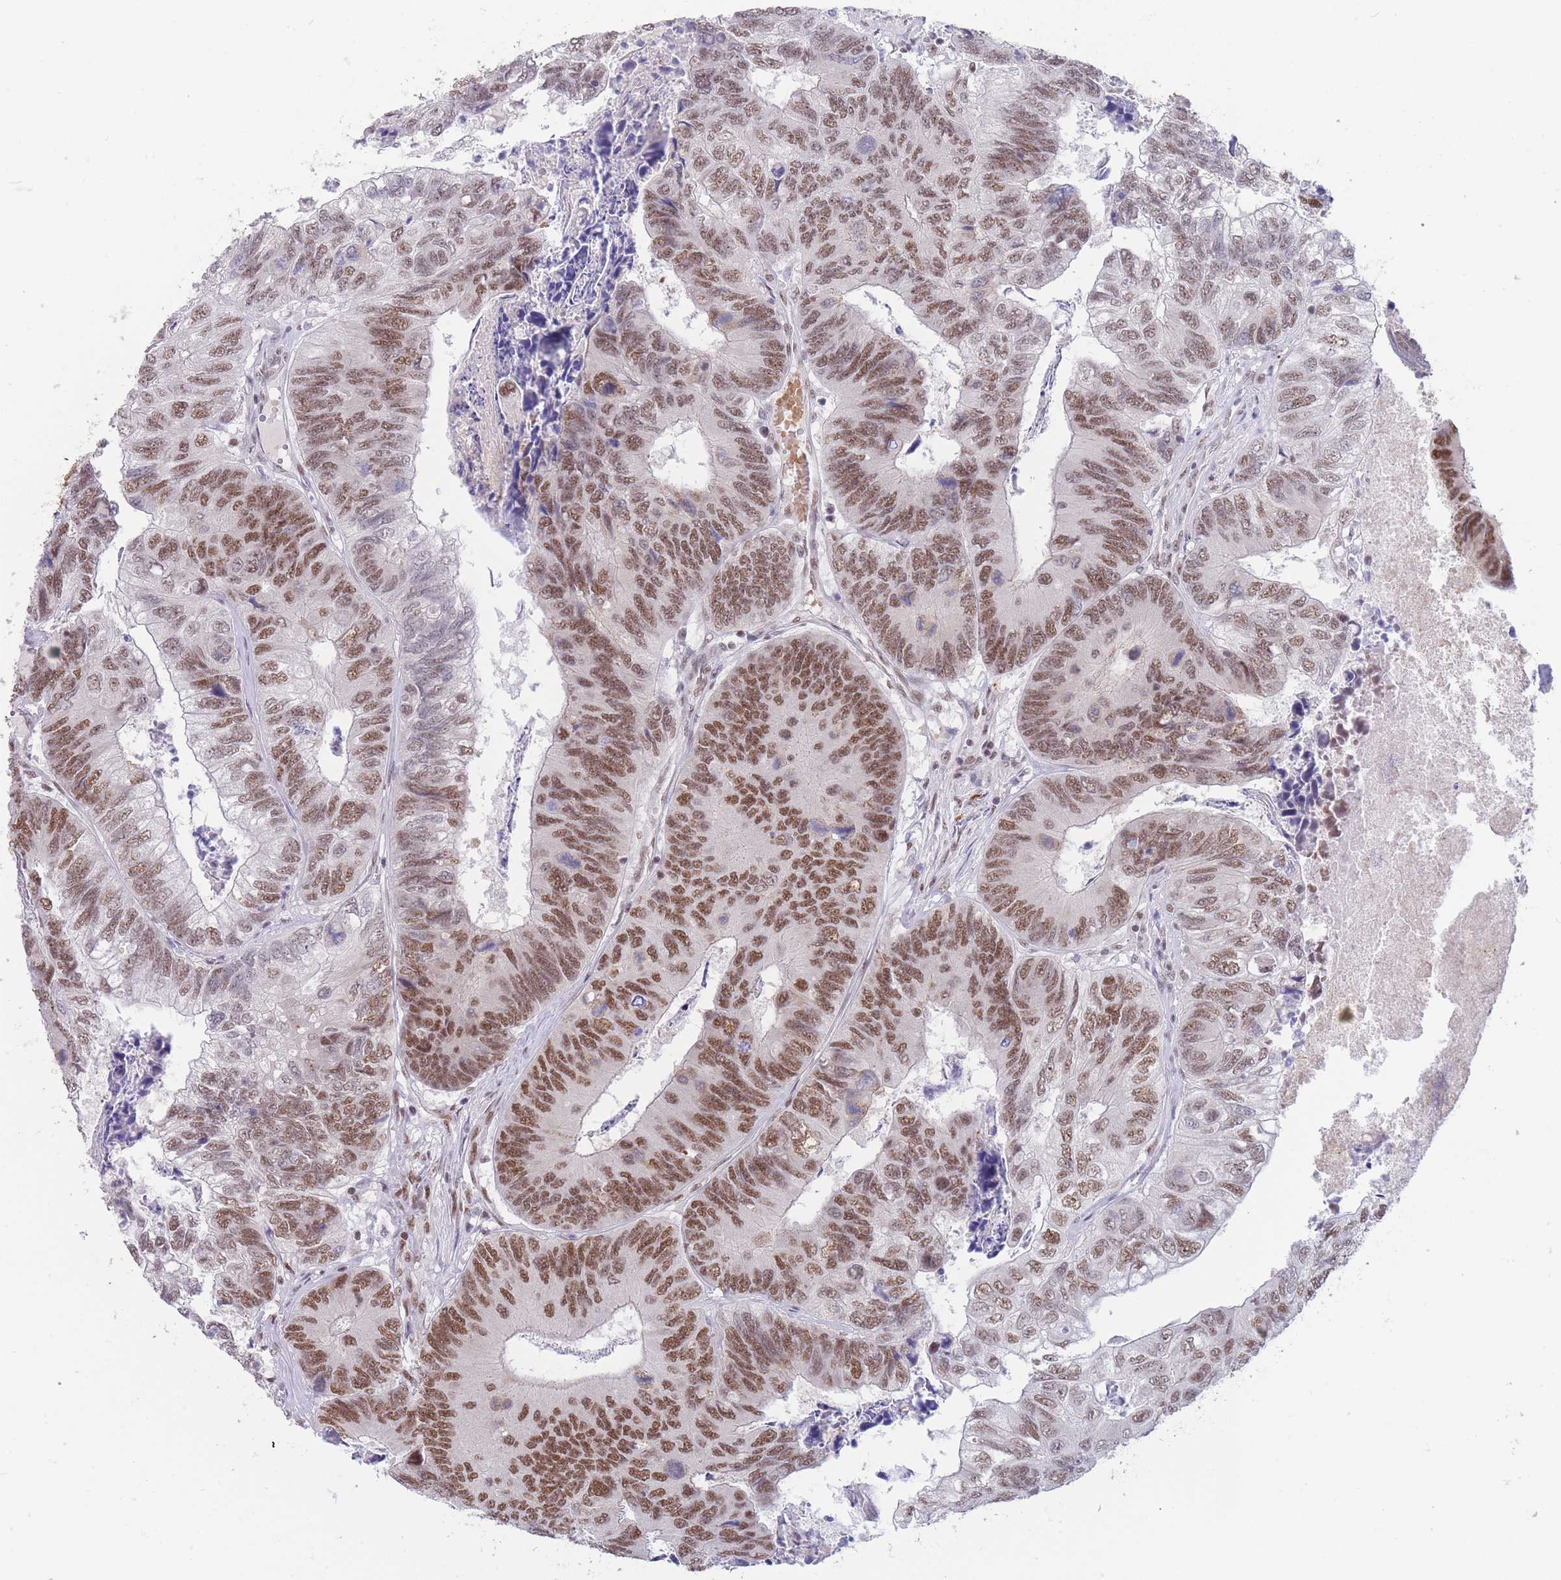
{"staining": {"intensity": "moderate", "quantity": ">75%", "location": "nuclear"}, "tissue": "colorectal cancer", "cell_type": "Tumor cells", "image_type": "cancer", "snomed": [{"axis": "morphology", "description": "Adenocarcinoma, NOS"}, {"axis": "topography", "description": "Colon"}], "caption": "Immunohistochemistry image of neoplastic tissue: colorectal cancer stained using immunohistochemistry exhibits medium levels of moderate protein expression localized specifically in the nuclear of tumor cells, appearing as a nuclear brown color.", "gene": "SMAD9", "patient": {"sex": "female", "age": 67}}